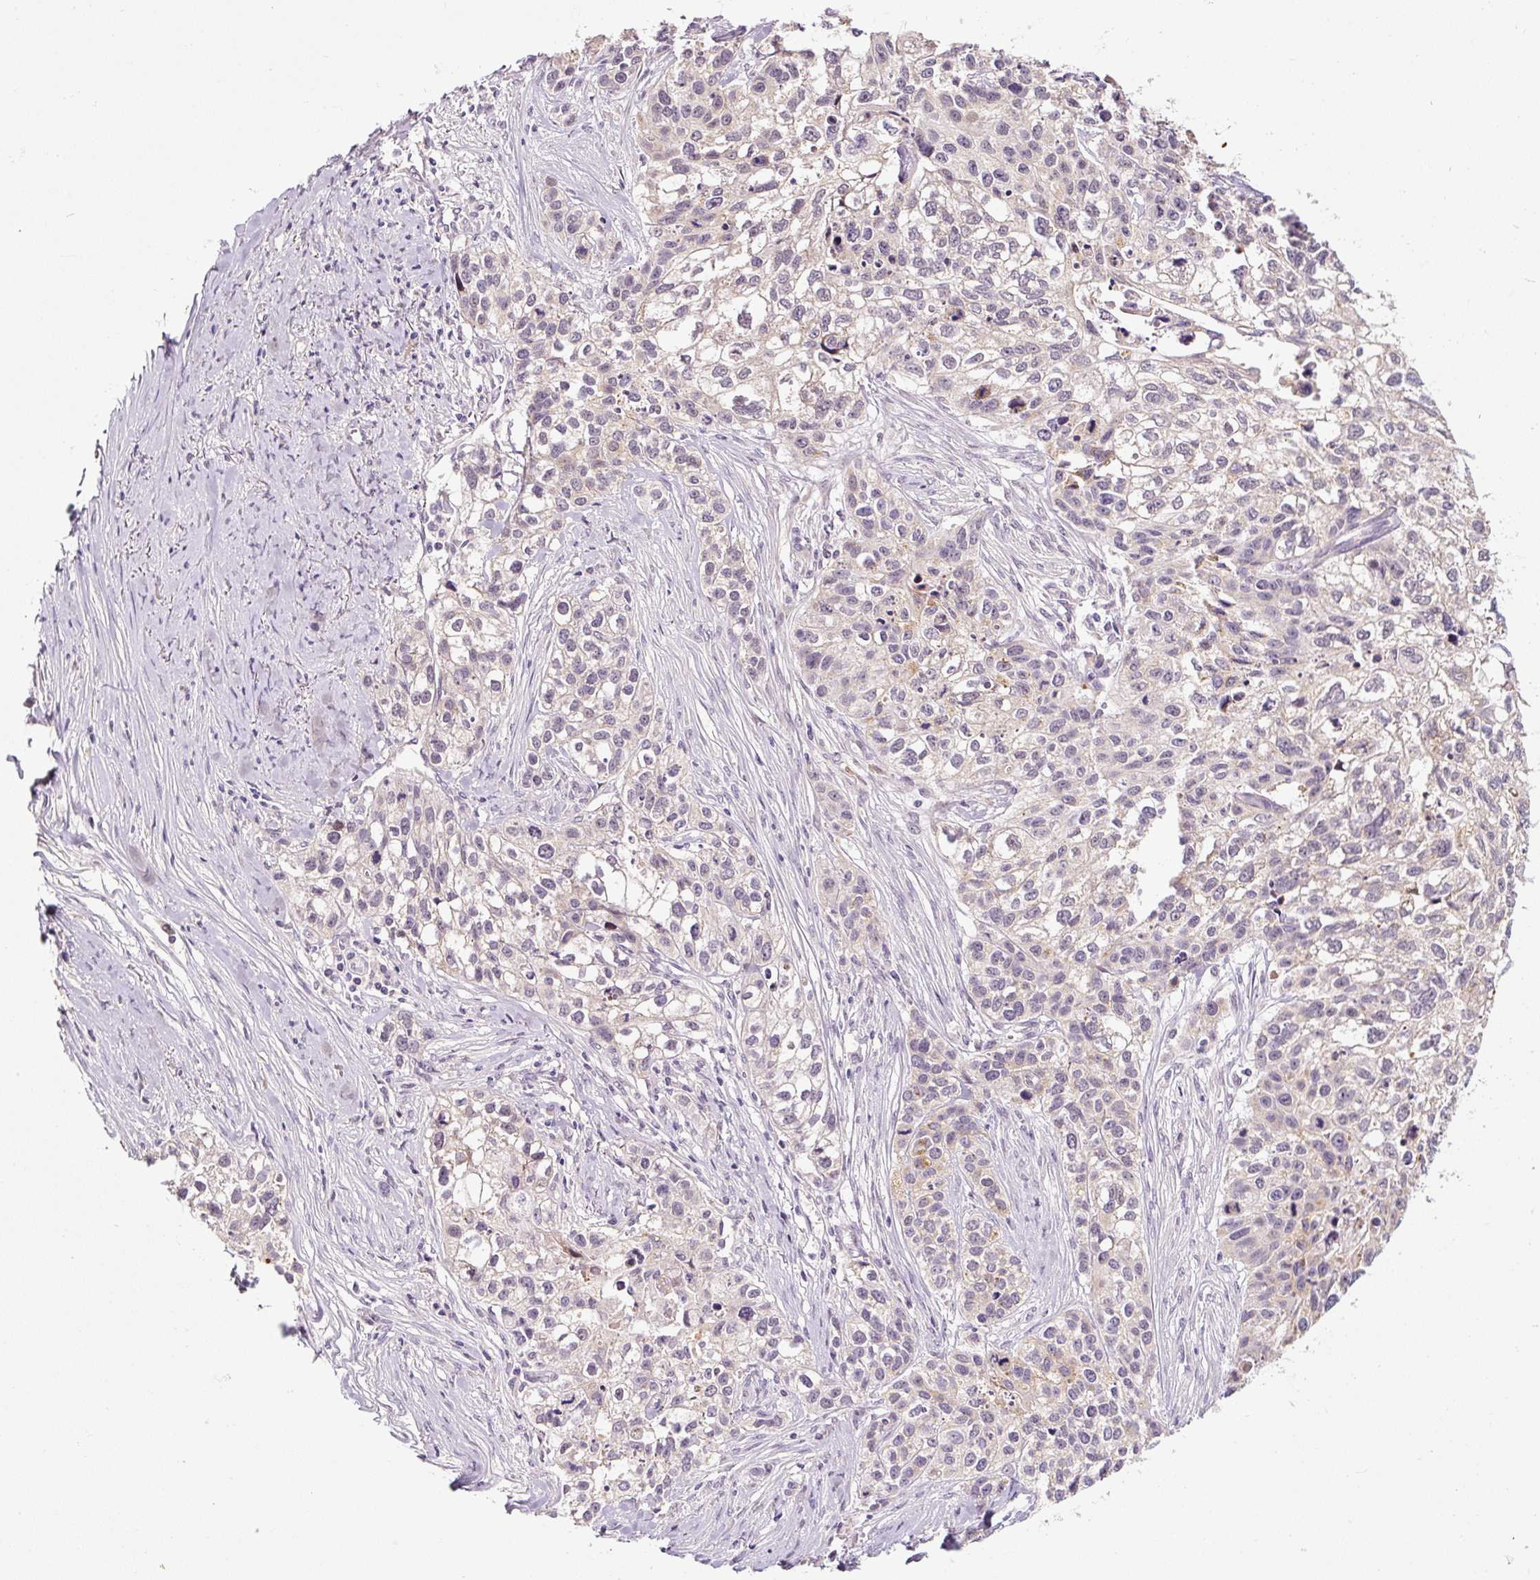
{"staining": {"intensity": "weak", "quantity": ">75%", "location": "cytoplasmic/membranous"}, "tissue": "lung cancer", "cell_type": "Tumor cells", "image_type": "cancer", "snomed": [{"axis": "morphology", "description": "Squamous cell carcinoma, NOS"}, {"axis": "topography", "description": "Lung"}], "caption": "Lung cancer stained with immunohistochemistry (IHC) shows weak cytoplasmic/membranous staining in about >75% of tumor cells.", "gene": "PRKAA2", "patient": {"sex": "male", "age": 74}}